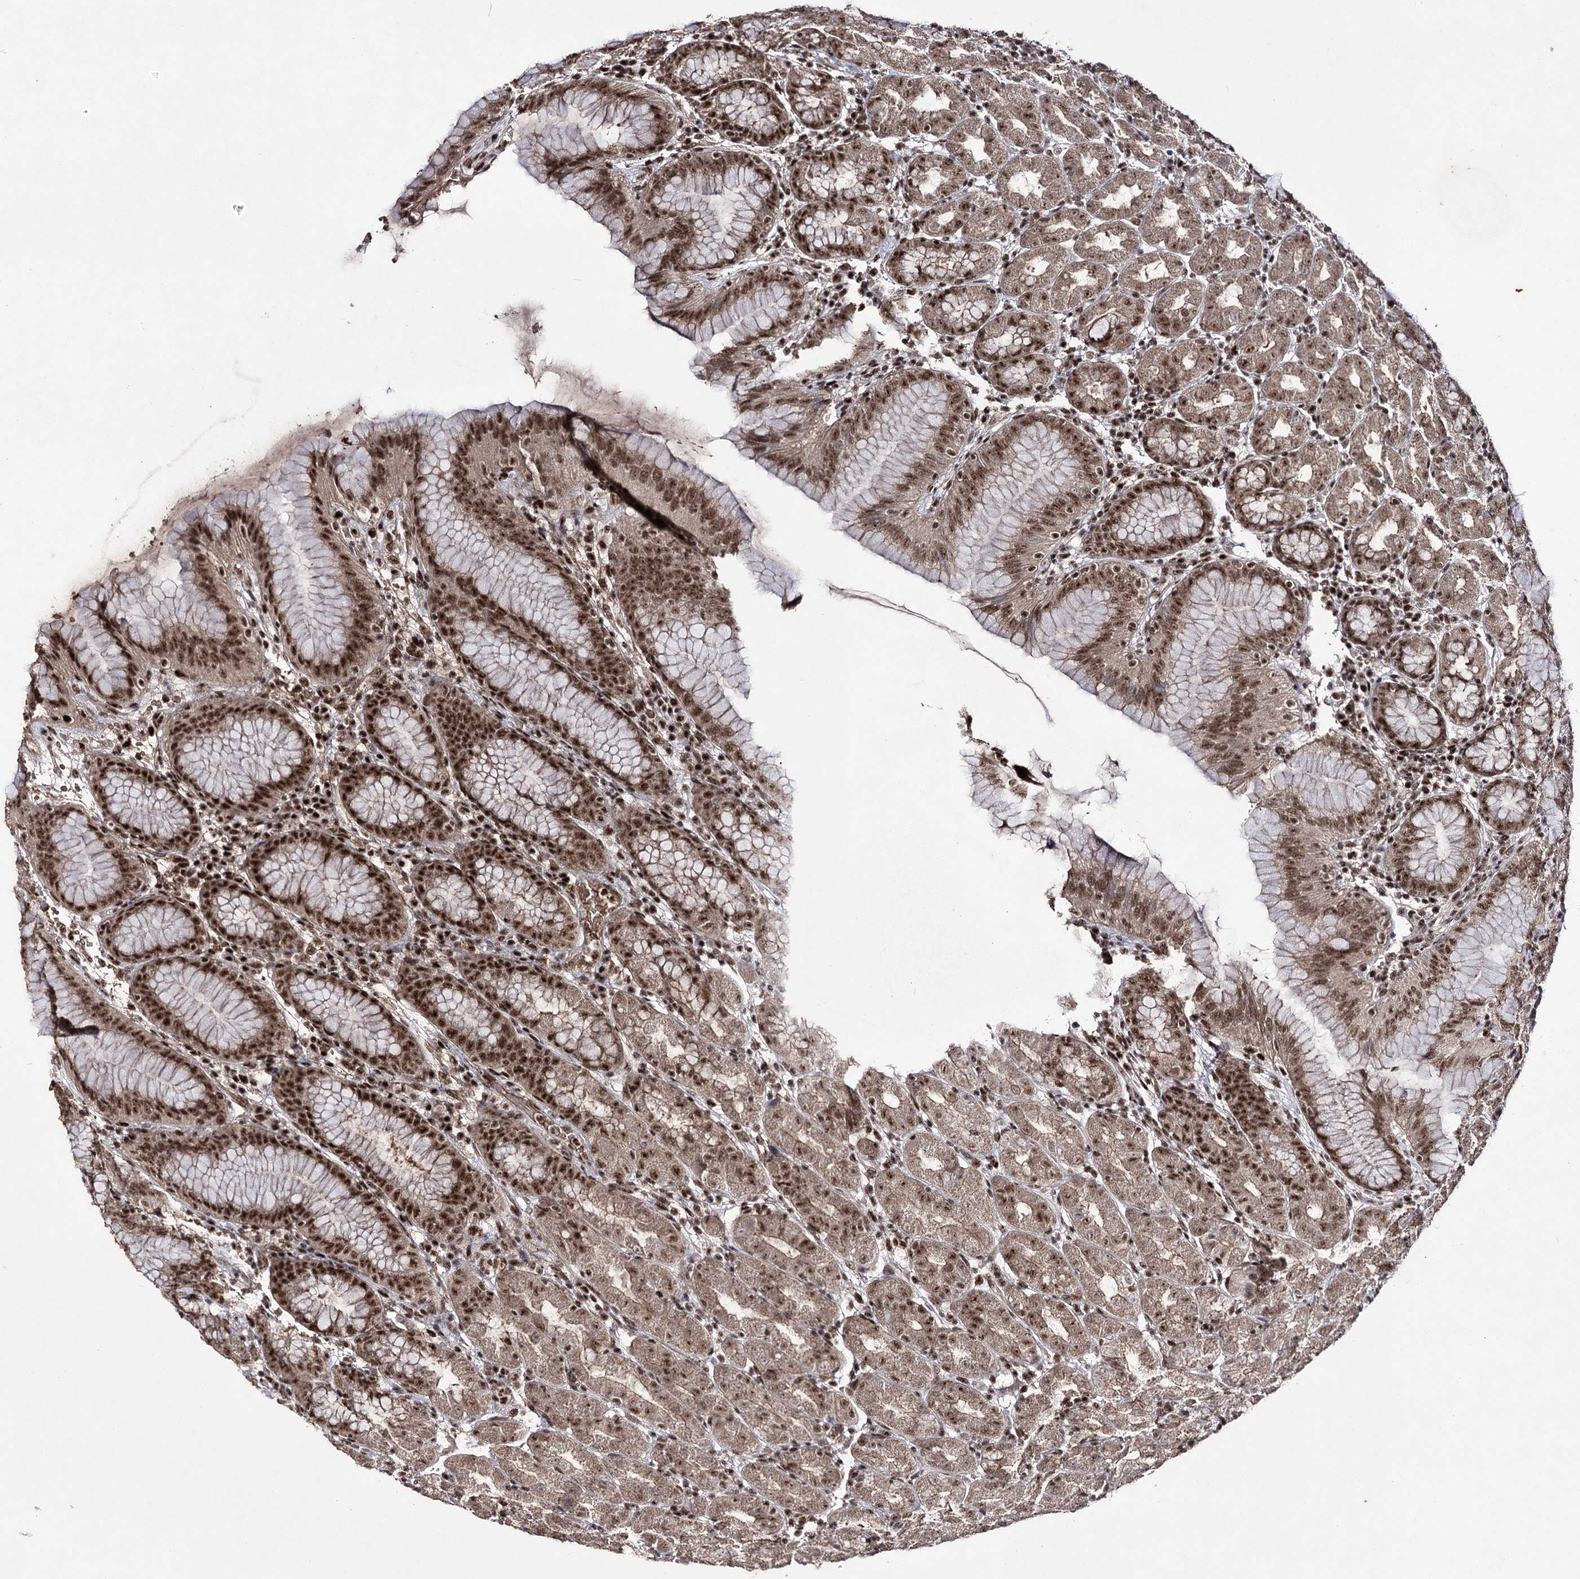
{"staining": {"intensity": "strong", "quantity": ">75%", "location": "cytoplasmic/membranous,nuclear"}, "tissue": "stomach", "cell_type": "Glandular cells", "image_type": "normal", "snomed": [{"axis": "morphology", "description": "Normal tissue, NOS"}, {"axis": "topography", "description": "Stomach"}], "caption": "Stomach was stained to show a protein in brown. There is high levels of strong cytoplasmic/membranous,nuclear expression in approximately >75% of glandular cells. (brown staining indicates protein expression, while blue staining denotes nuclei).", "gene": "PRPF40A", "patient": {"sex": "female", "age": 79}}